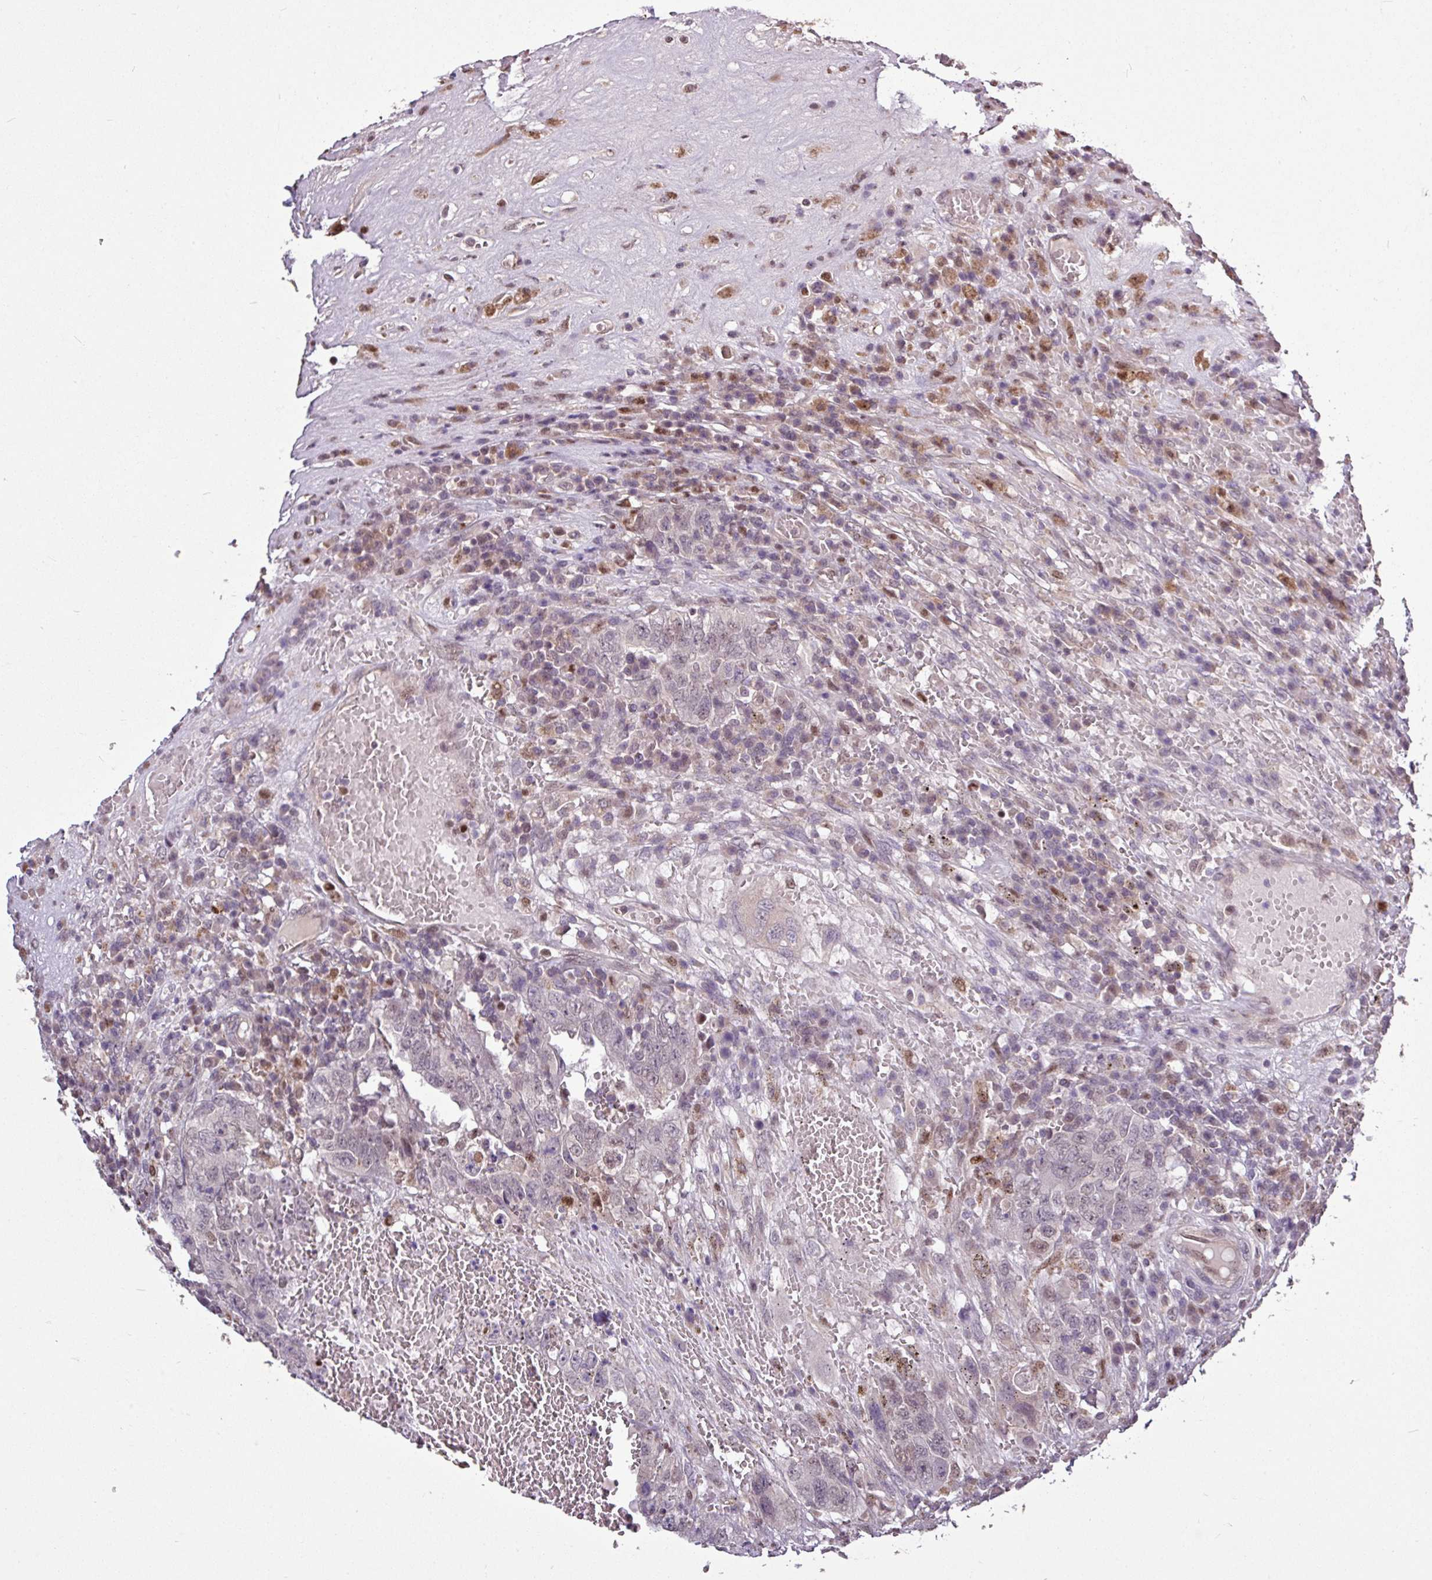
{"staining": {"intensity": "negative", "quantity": "none", "location": "none"}, "tissue": "testis cancer", "cell_type": "Tumor cells", "image_type": "cancer", "snomed": [{"axis": "morphology", "description": "Carcinoma, Embryonal, NOS"}, {"axis": "topography", "description": "Testis"}], "caption": "This histopathology image is of testis cancer stained with immunohistochemistry (IHC) to label a protein in brown with the nuclei are counter-stained blue. There is no positivity in tumor cells.", "gene": "SKIC2", "patient": {"sex": "male", "age": 26}}